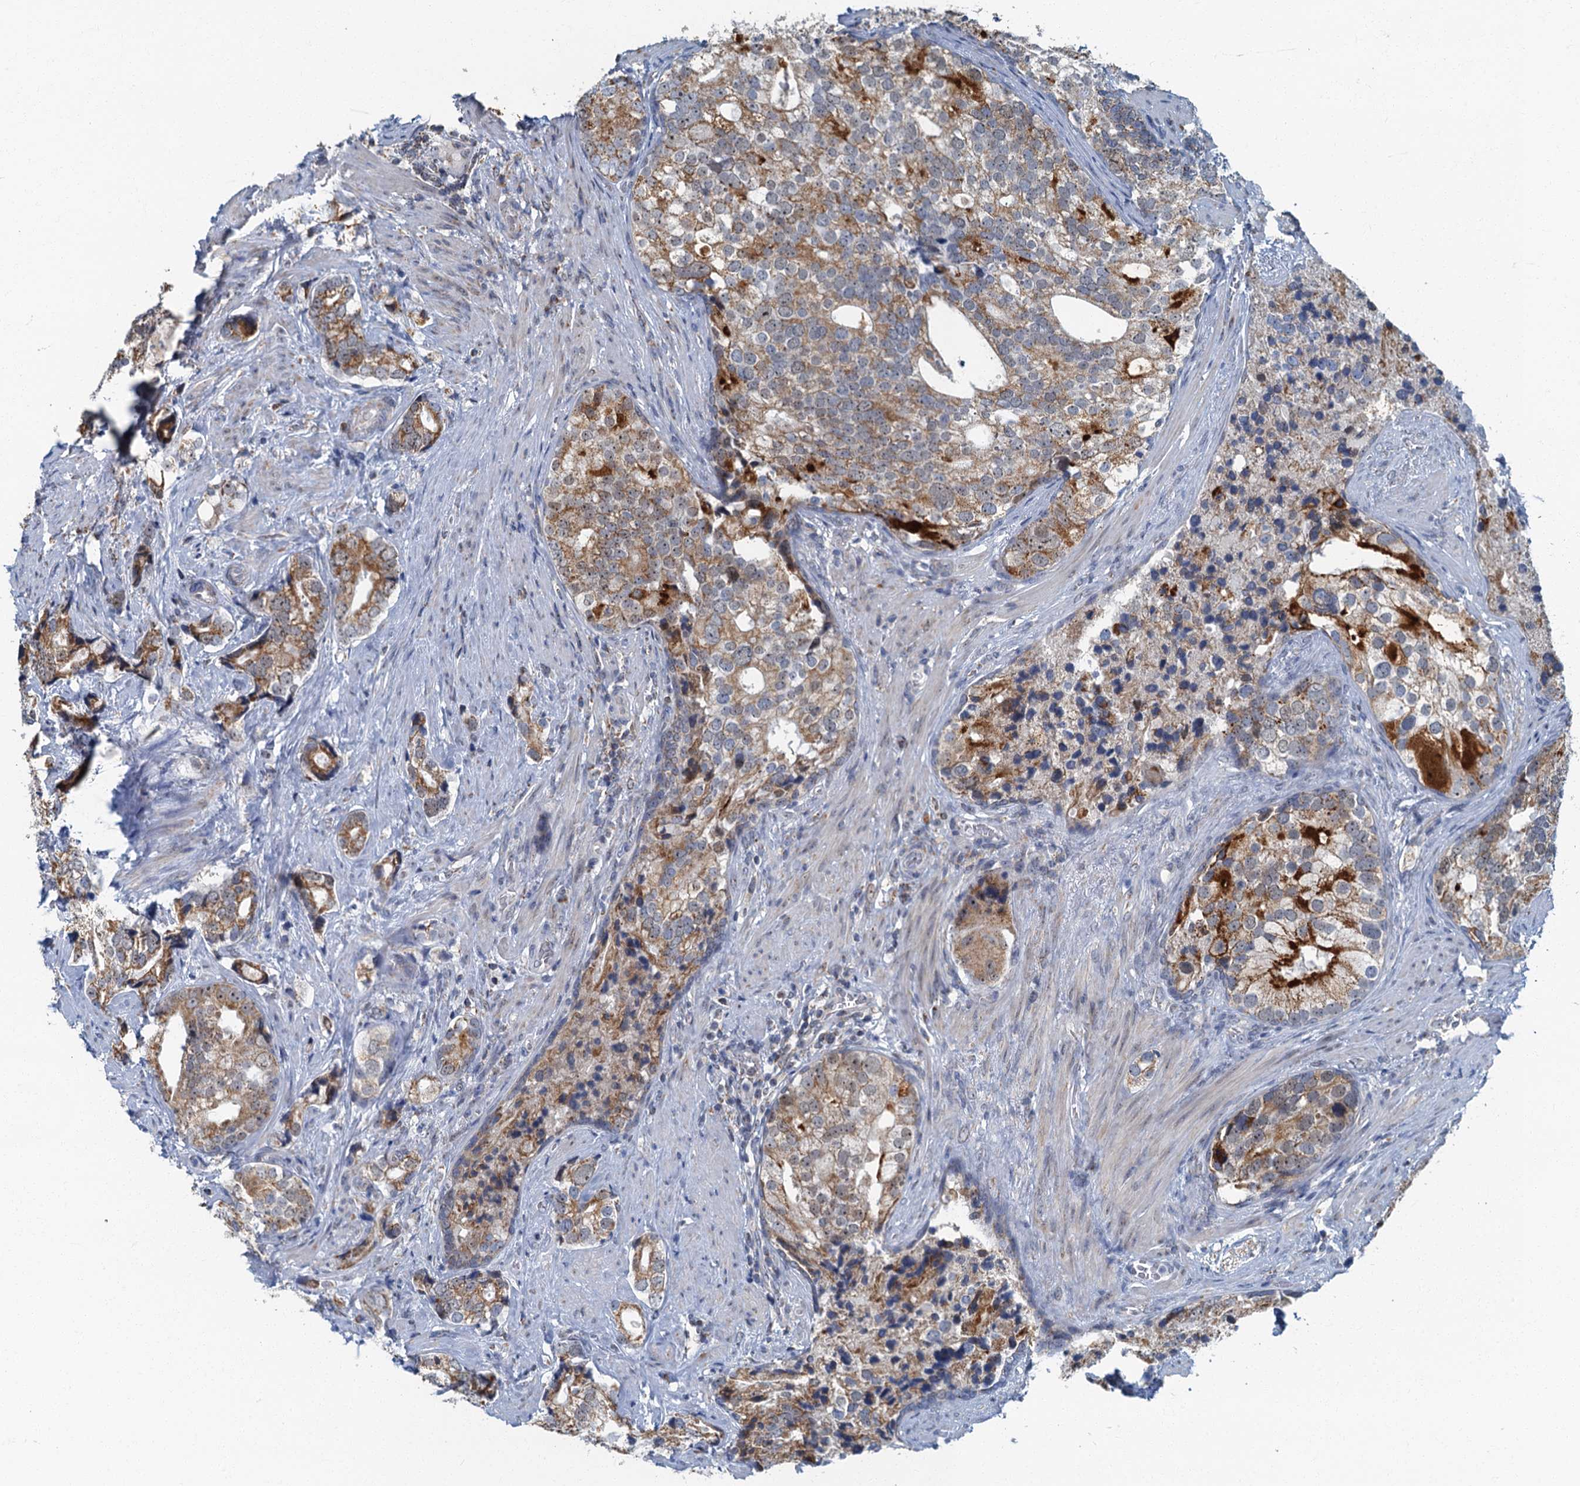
{"staining": {"intensity": "moderate", "quantity": "25%-75%", "location": "cytoplasmic/membranous"}, "tissue": "prostate cancer", "cell_type": "Tumor cells", "image_type": "cancer", "snomed": [{"axis": "morphology", "description": "Adenocarcinoma, High grade"}, {"axis": "topography", "description": "Prostate"}], "caption": "Prostate cancer stained for a protein demonstrates moderate cytoplasmic/membranous positivity in tumor cells.", "gene": "RAD9B", "patient": {"sex": "male", "age": 75}}